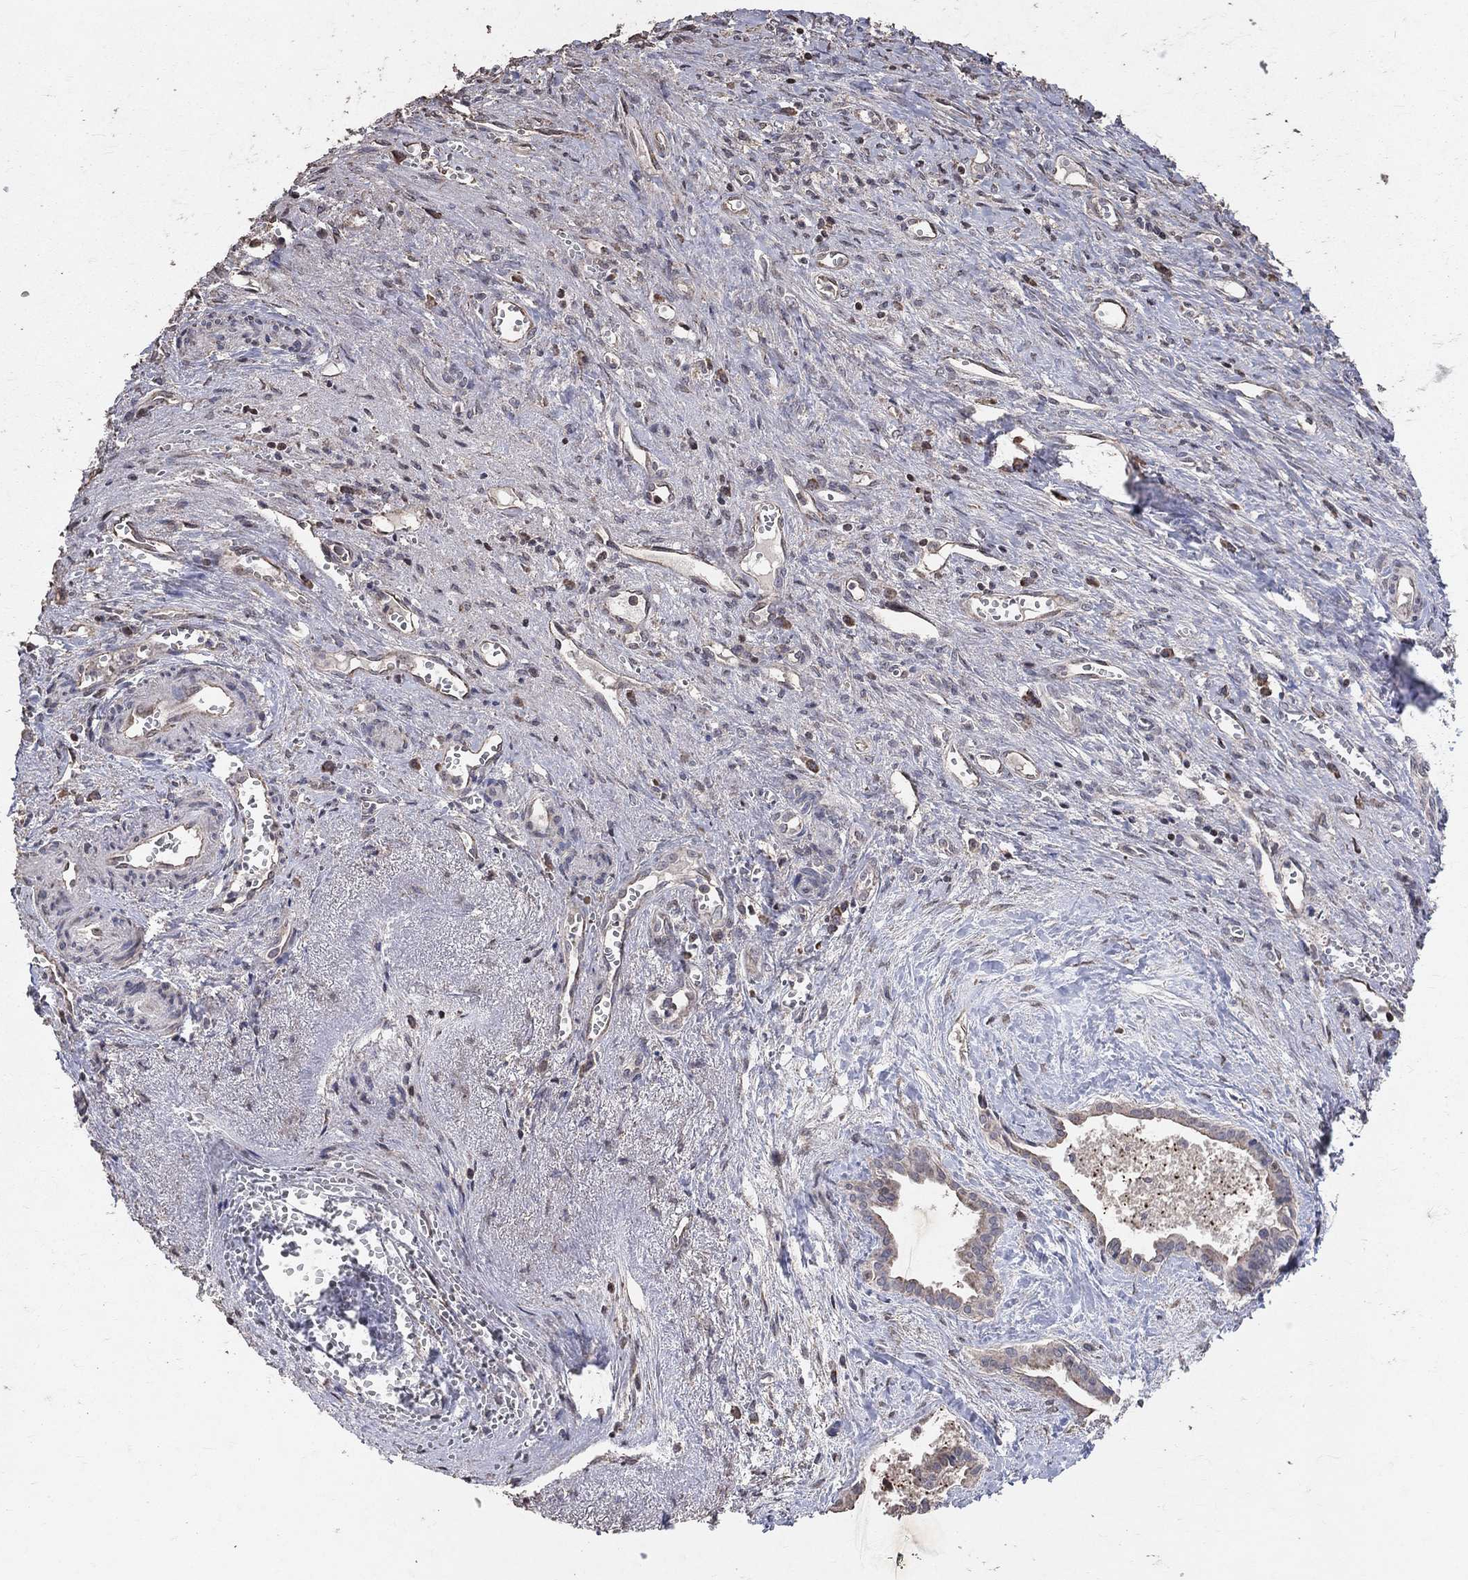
{"staining": {"intensity": "negative", "quantity": "none", "location": "none"}, "tissue": "liver cancer", "cell_type": "Tumor cells", "image_type": "cancer", "snomed": [{"axis": "morphology", "description": "Cholangiocarcinoma"}, {"axis": "topography", "description": "Liver"}], "caption": "This is an immunohistochemistry (IHC) histopathology image of liver cancer. There is no staining in tumor cells.", "gene": "LY6K", "patient": {"sex": "female", "age": 65}}